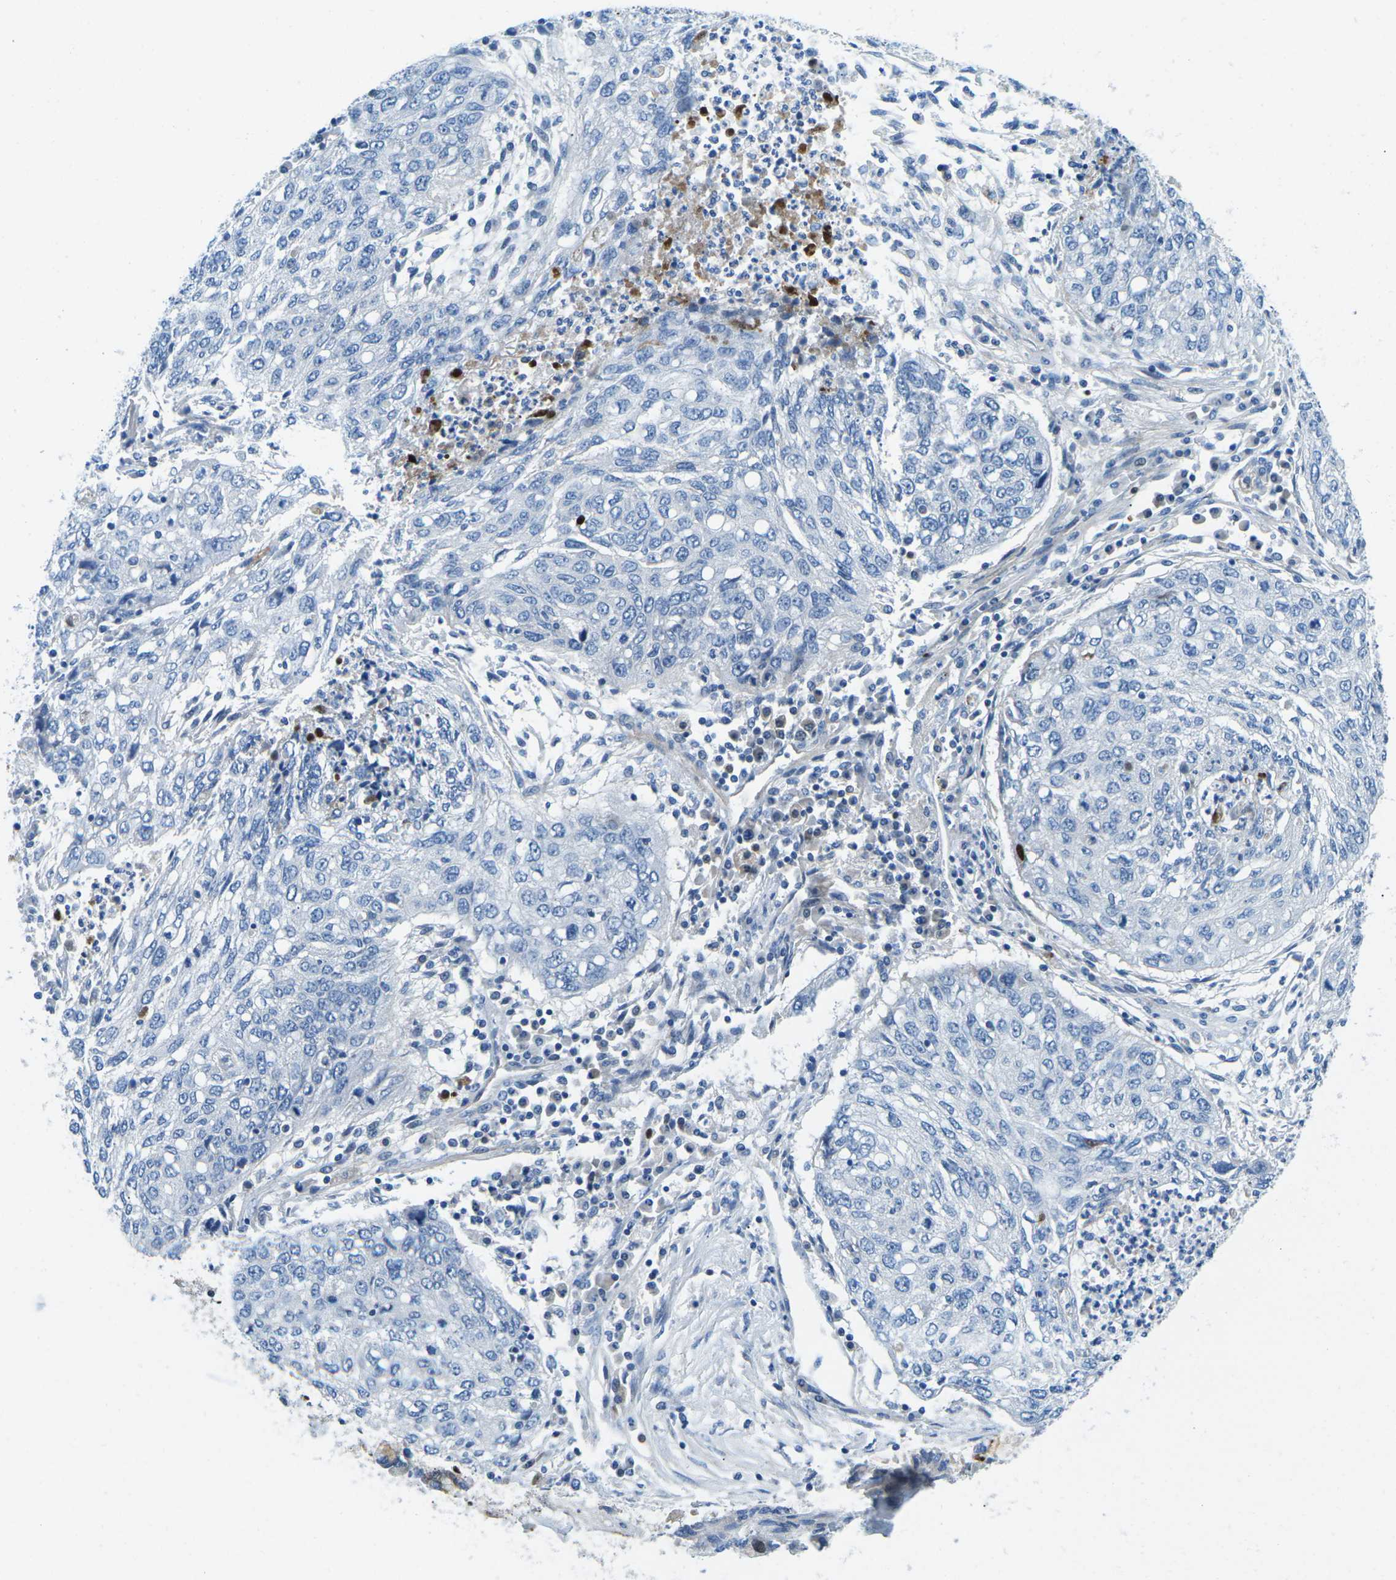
{"staining": {"intensity": "negative", "quantity": "none", "location": "none"}, "tissue": "lung cancer", "cell_type": "Tumor cells", "image_type": "cancer", "snomed": [{"axis": "morphology", "description": "Squamous cell carcinoma, NOS"}, {"axis": "topography", "description": "Lung"}], "caption": "The micrograph shows no significant staining in tumor cells of squamous cell carcinoma (lung).", "gene": "CFB", "patient": {"sex": "female", "age": 63}}